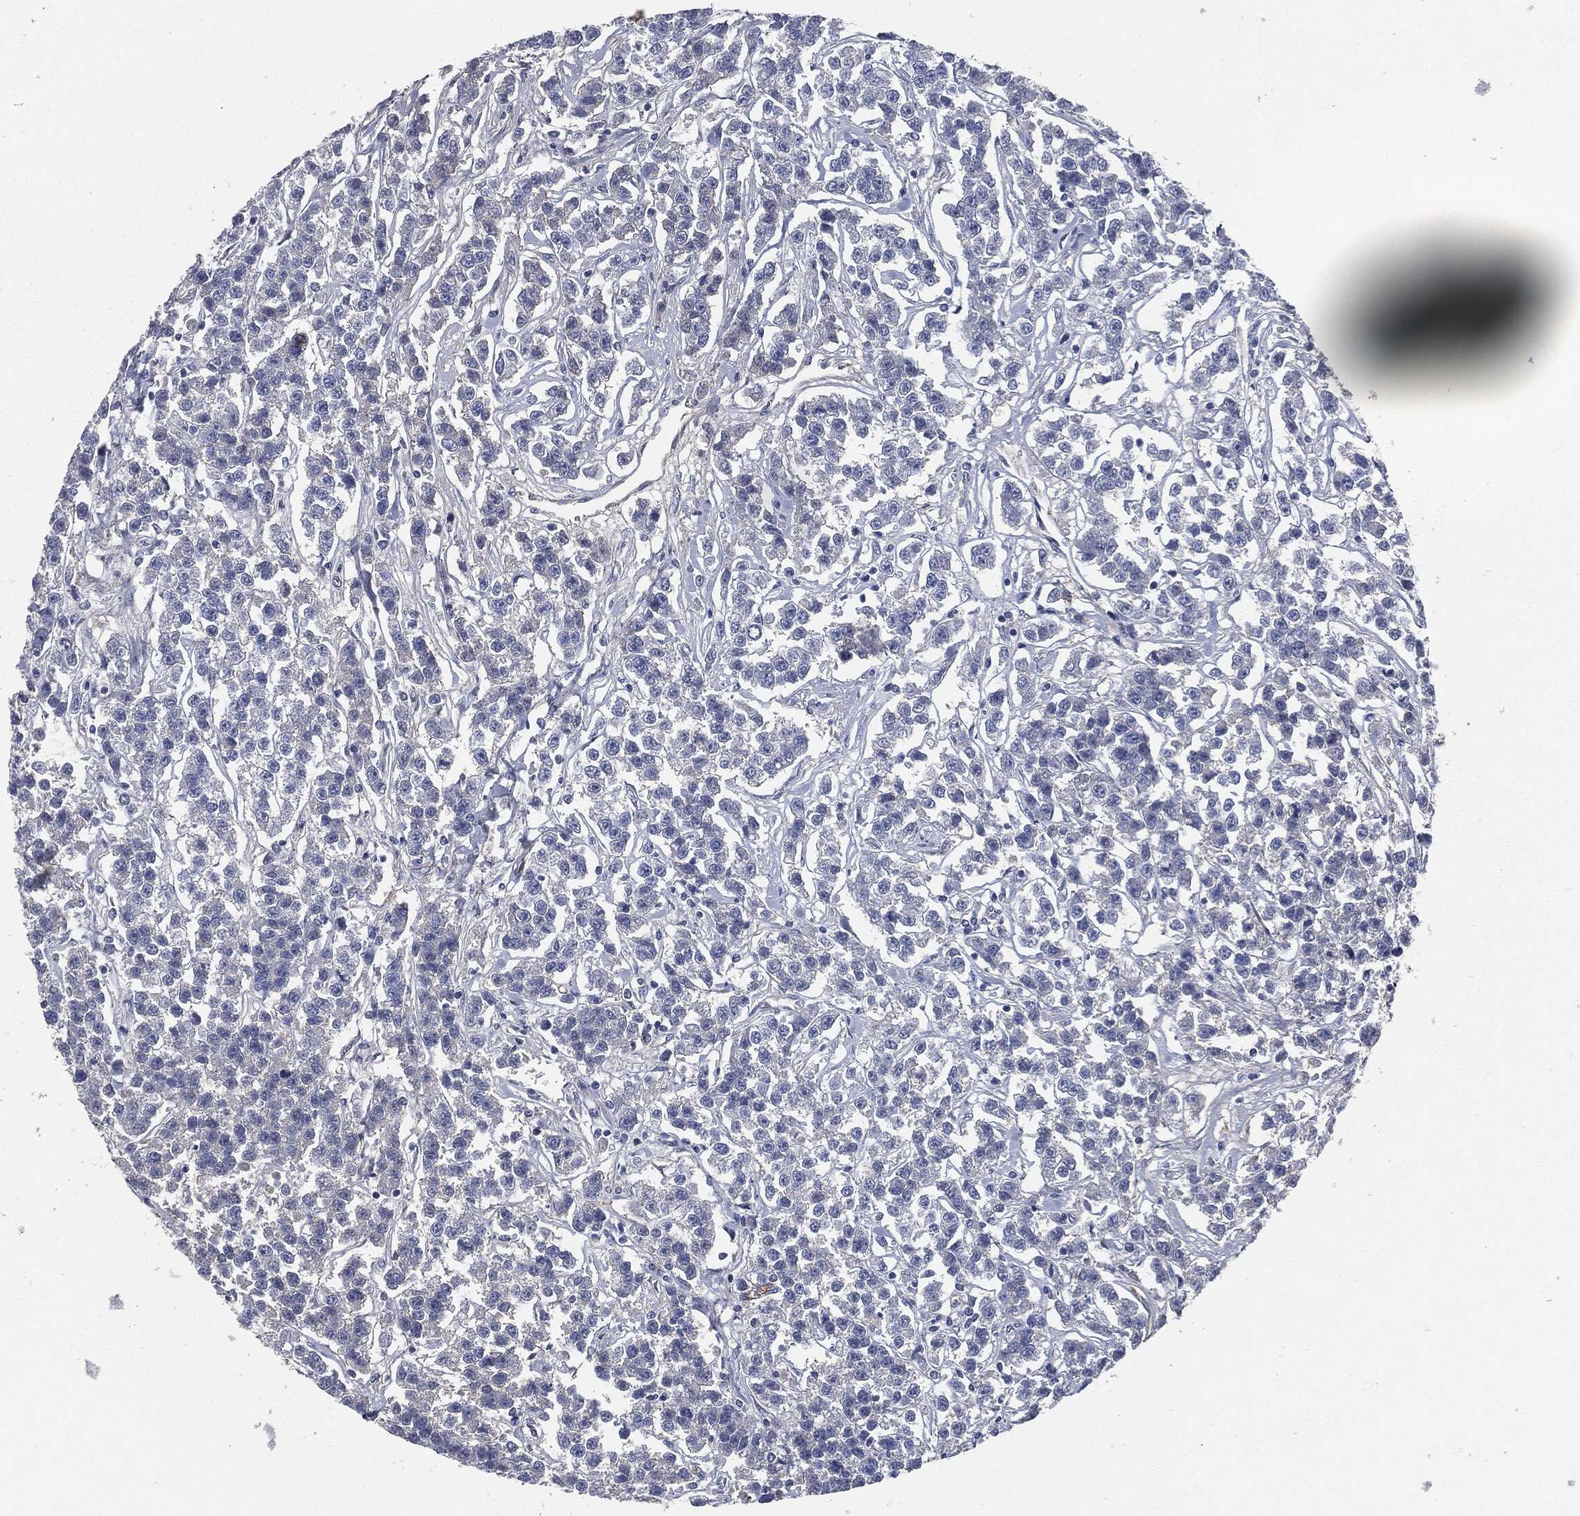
{"staining": {"intensity": "negative", "quantity": "none", "location": "none"}, "tissue": "testis cancer", "cell_type": "Tumor cells", "image_type": "cancer", "snomed": [{"axis": "morphology", "description": "Seminoma, NOS"}, {"axis": "topography", "description": "Testis"}], "caption": "IHC of testis seminoma shows no positivity in tumor cells. (DAB immunohistochemistry (IHC) with hematoxylin counter stain).", "gene": "APOB", "patient": {"sex": "male", "age": 59}}